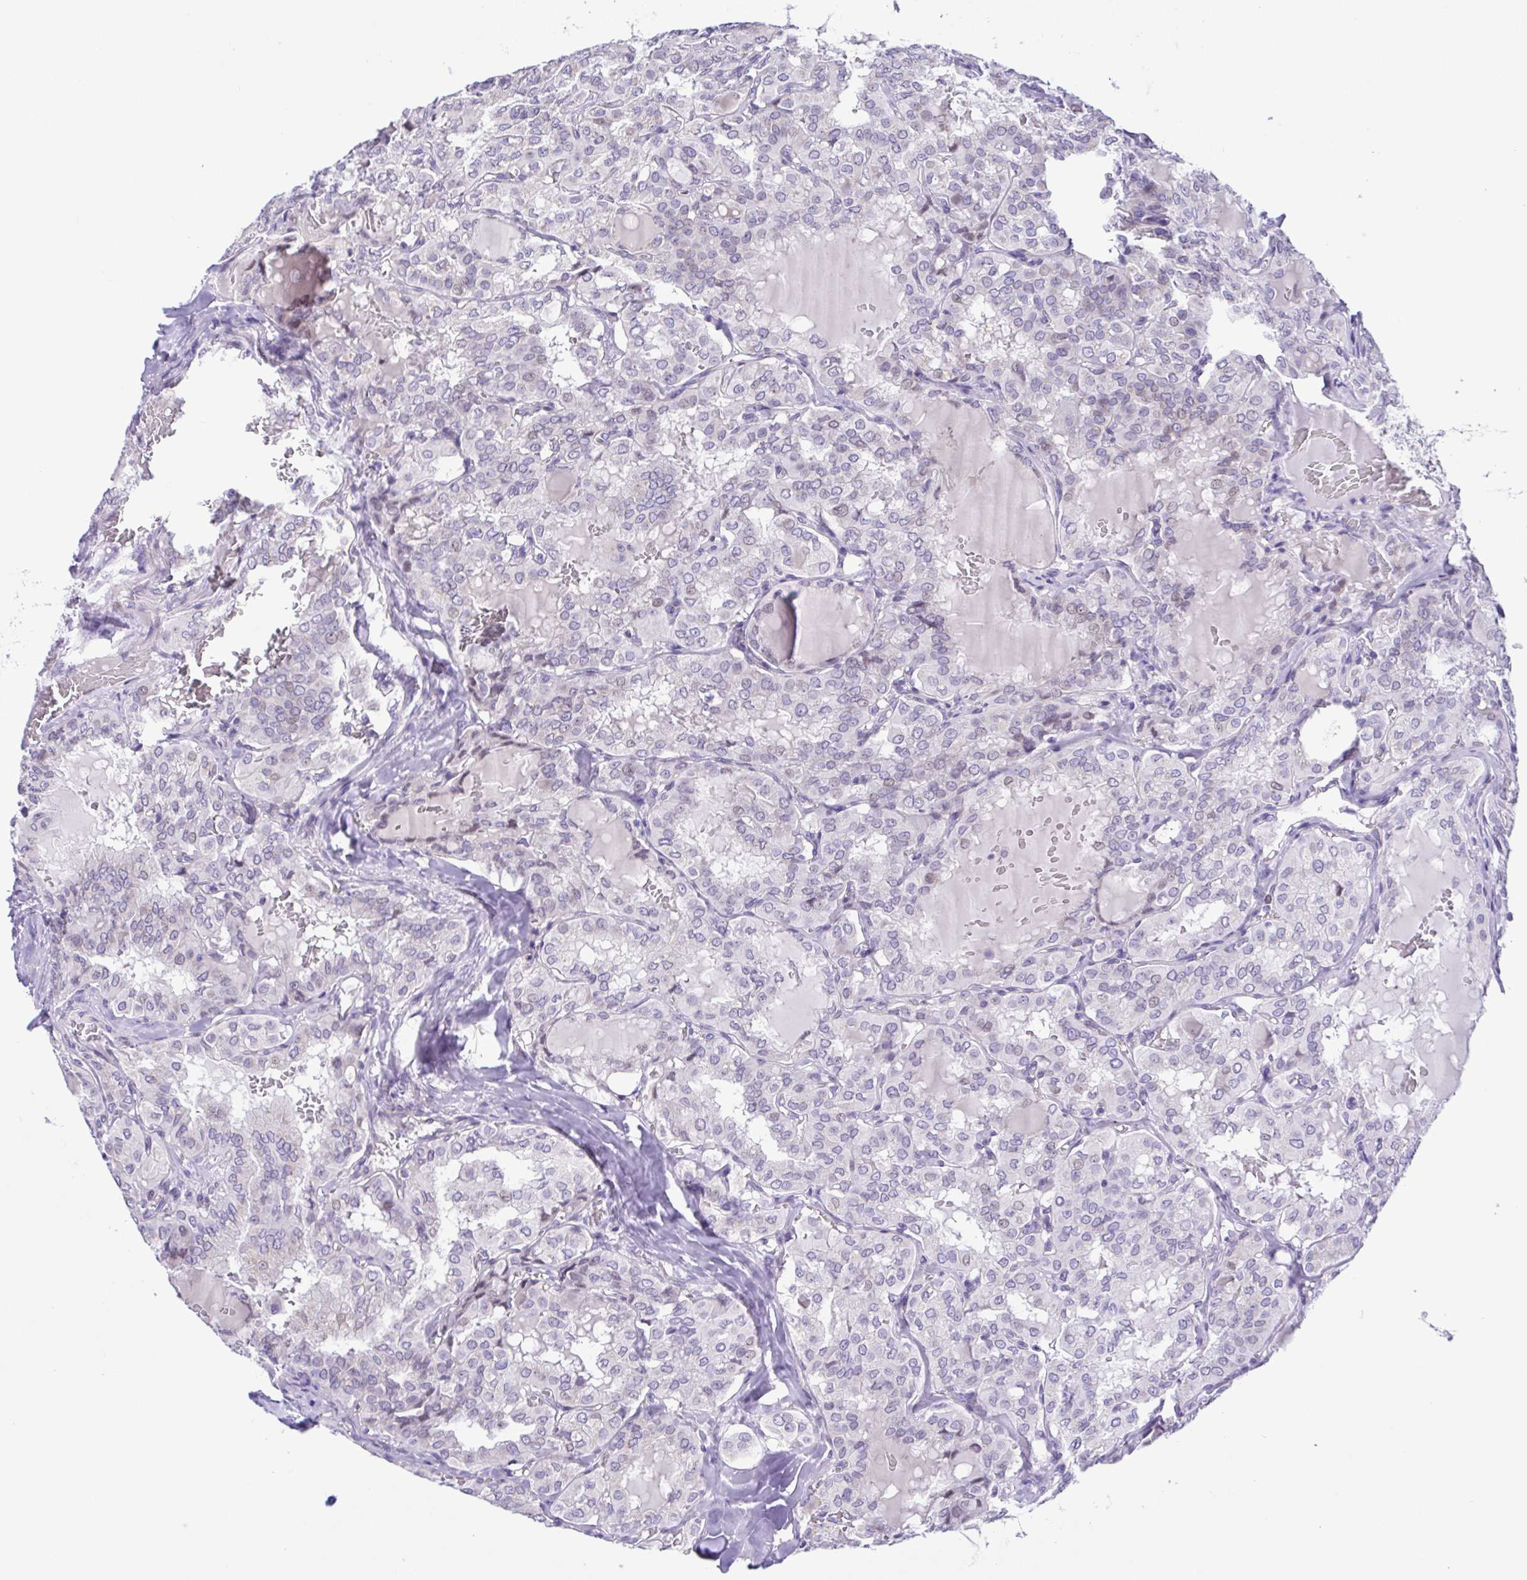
{"staining": {"intensity": "negative", "quantity": "none", "location": "none"}, "tissue": "thyroid cancer", "cell_type": "Tumor cells", "image_type": "cancer", "snomed": [{"axis": "morphology", "description": "Papillary adenocarcinoma, NOS"}, {"axis": "topography", "description": "Thyroid gland"}], "caption": "Tumor cells show no significant staining in thyroid papillary adenocarcinoma.", "gene": "TGM3", "patient": {"sex": "male", "age": 20}}